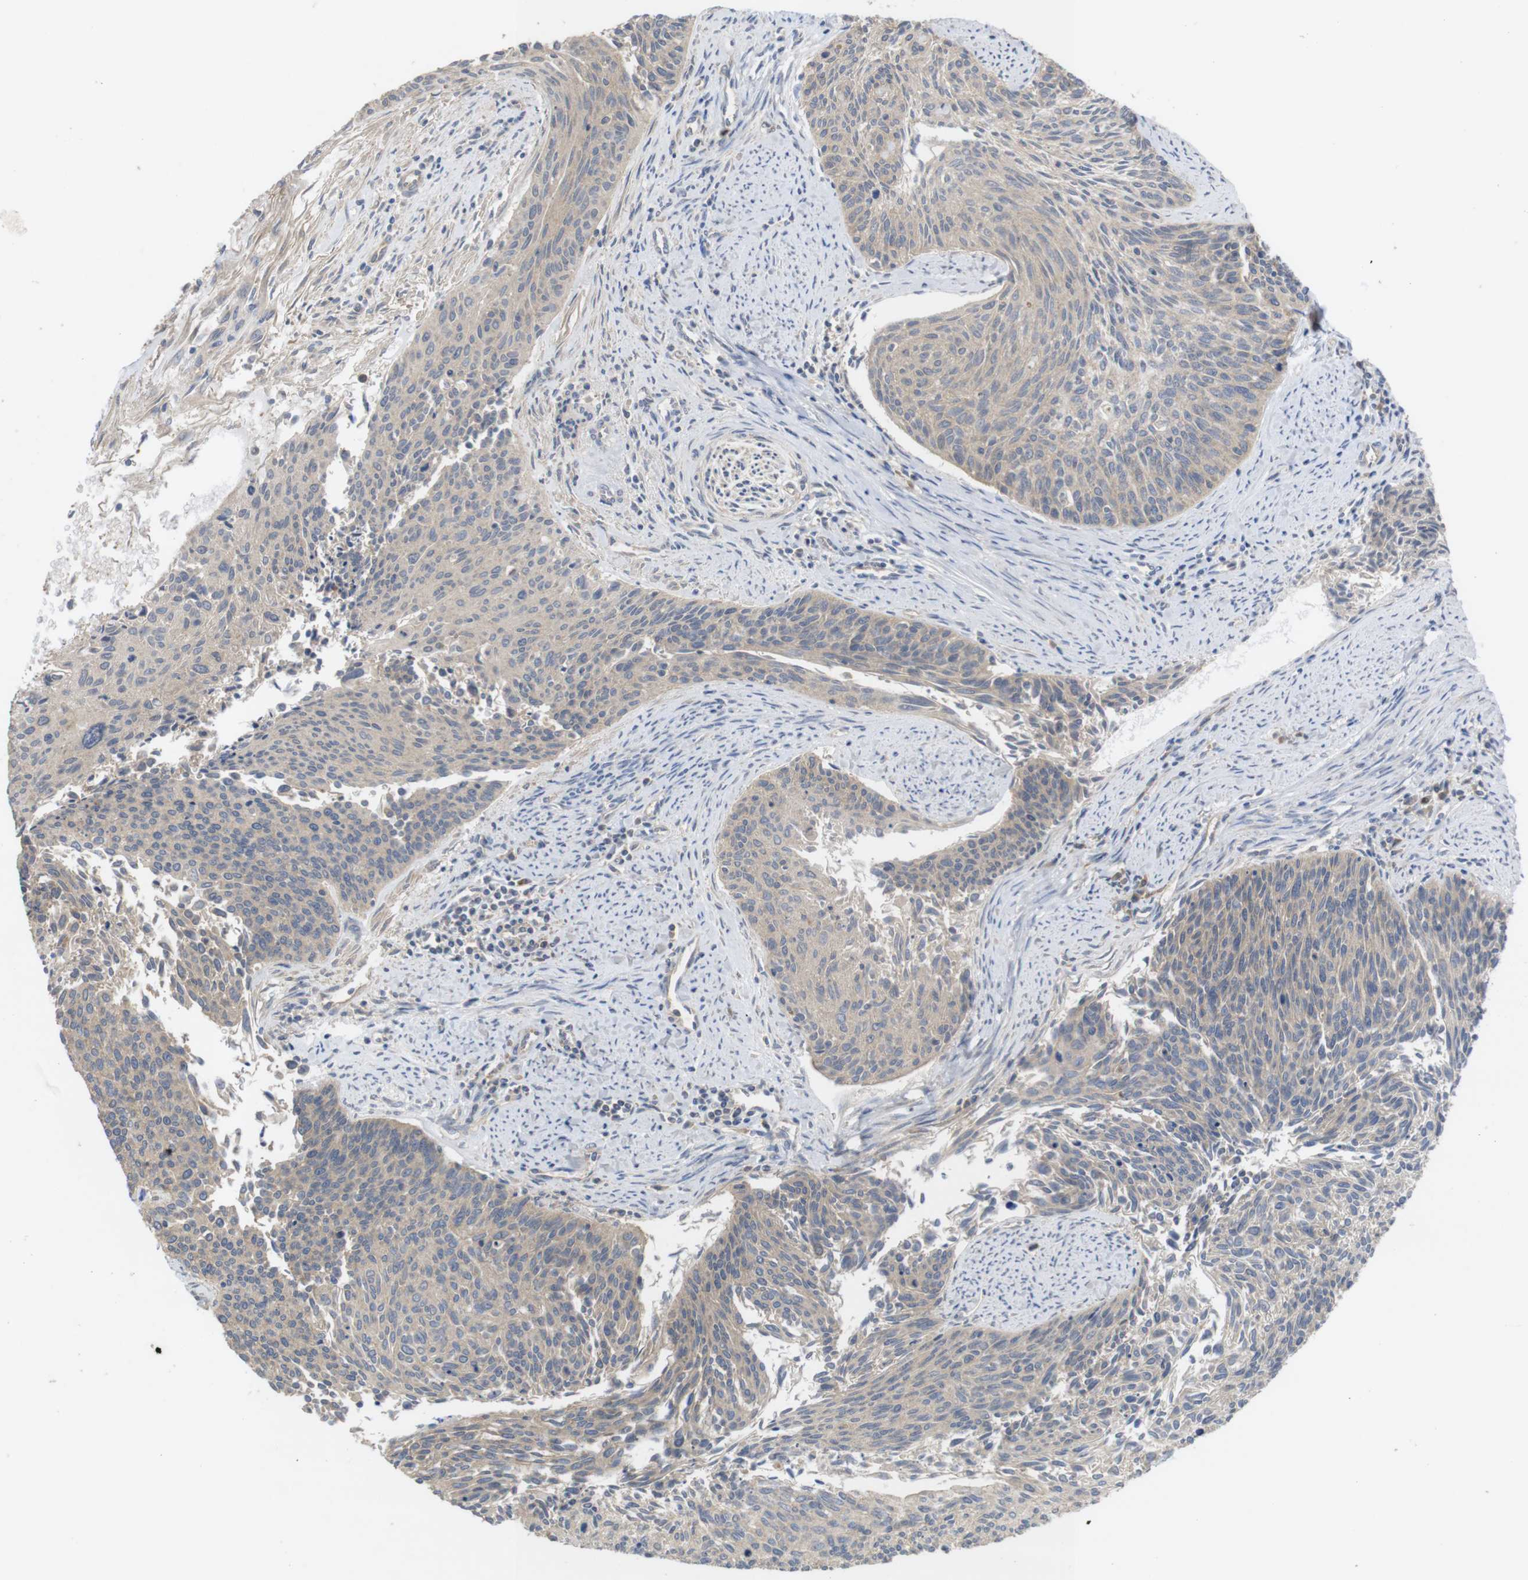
{"staining": {"intensity": "weak", "quantity": ">75%", "location": "cytoplasmic/membranous"}, "tissue": "cervical cancer", "cell_type": "Tumor cells", "image_type": "cancer", "snomed": [{"axis": "morphology", "description": "Squamous cell carcinoma, NOS"}, {"axis": "topography", "description": "Cervix"}], "caption": "The immunohistochemical stain labels weak cytoplasmic/membranous expression in tumor cells of cervical cancer tissue.", "gene": "KCNS3", "patient": {"sex": "female", "age": 55}}